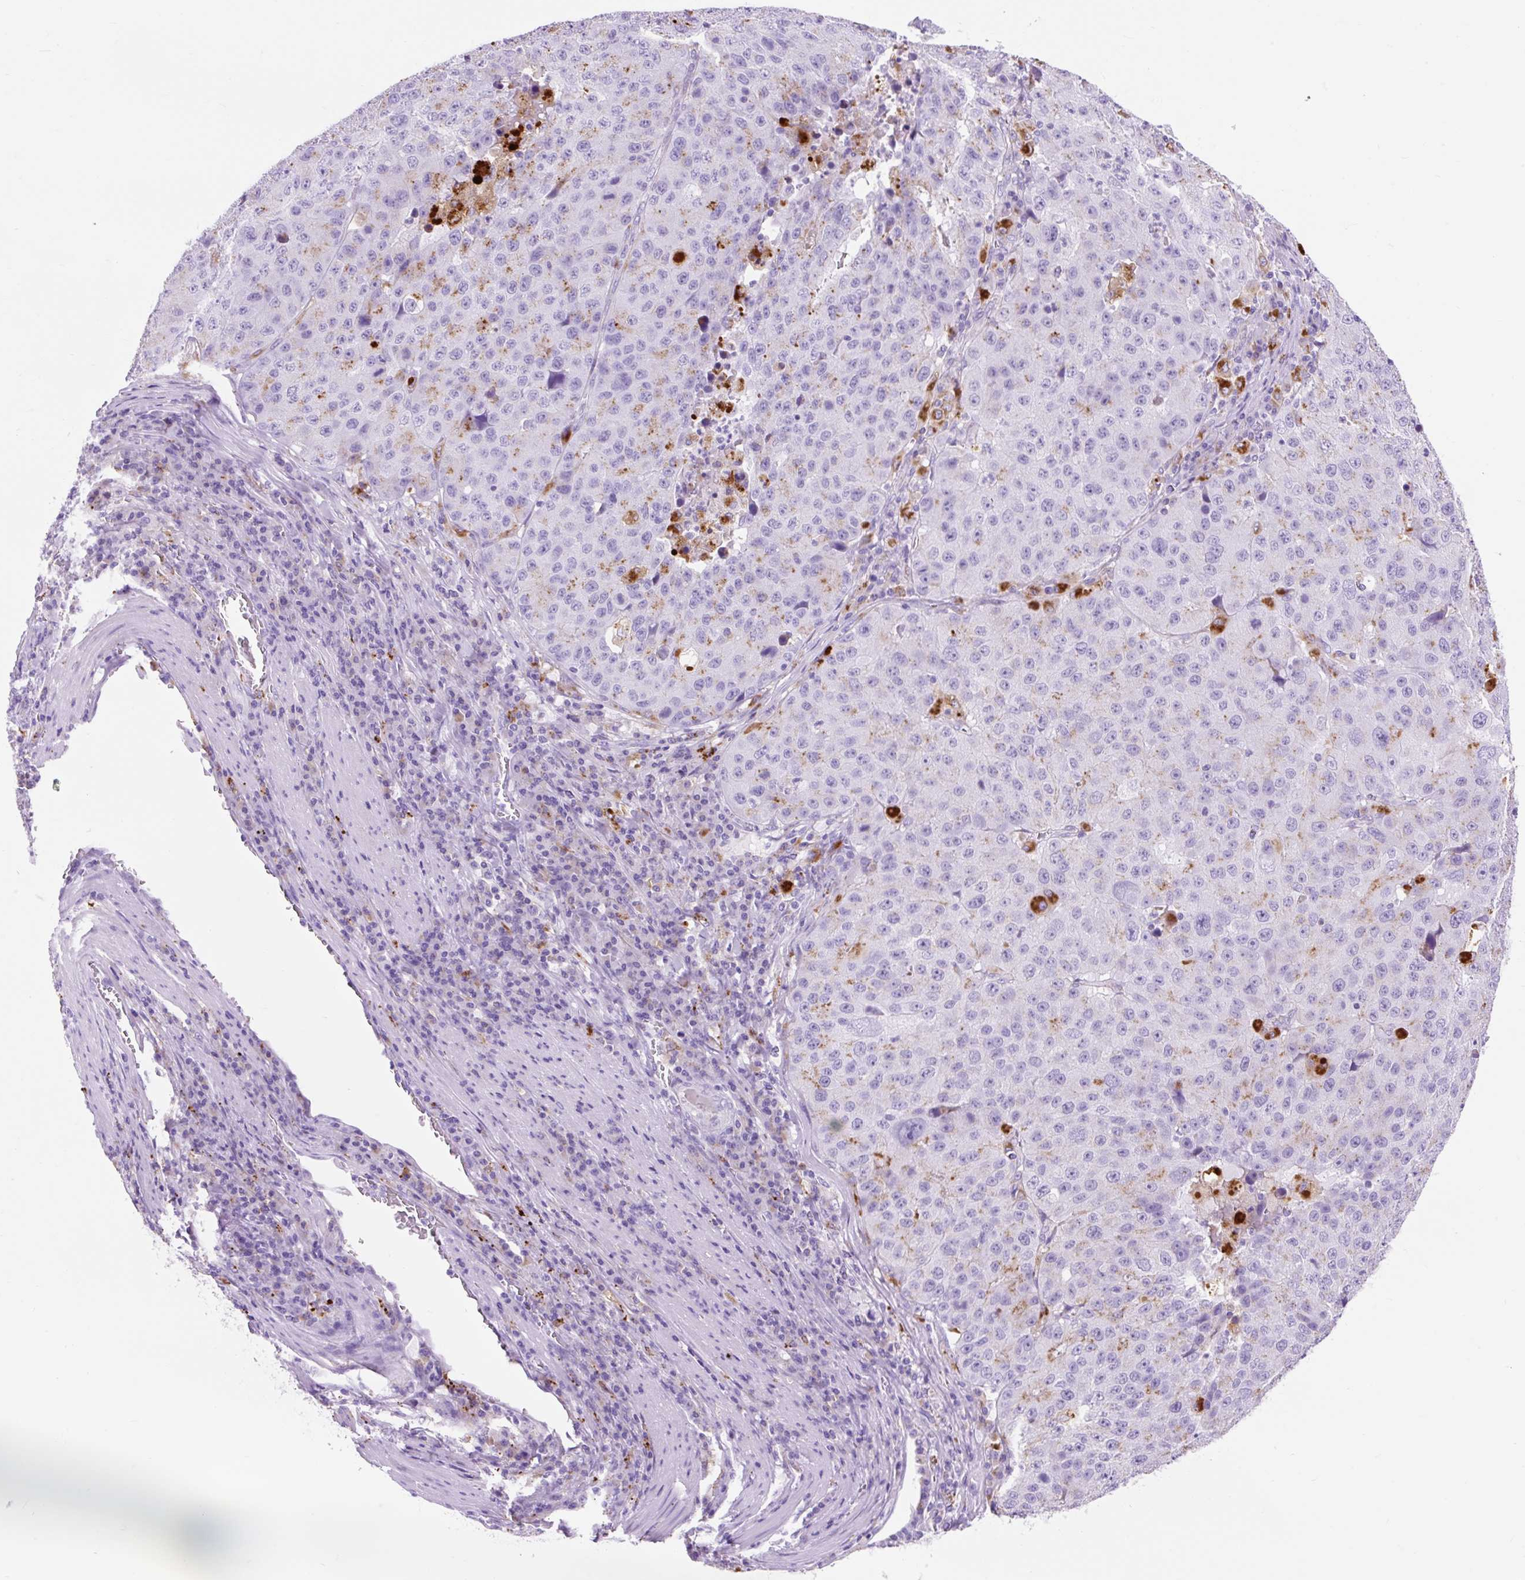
{"staining": {"intensity": "moderate", "quantity": "<25%", "location": "cytoplasmic/membranous"}, "tissue": "stomach cancer", "cell_type": "Tumor cells", "image_type": "cancer", "snomed": [{"axis": "morphology", "description": "Adenocarcinoma, NOS"}, {"axis": "topography", "description": "Stomach"}], "caption": "The micrograph shows a brown stain indicating the presence of a protein in the cytoplasmic/membranous of tumor cells in stomach cancer. Nuclei are stained in blue.", "gene": "HEXB", "patient": {"sex": "male", "age": 71}}